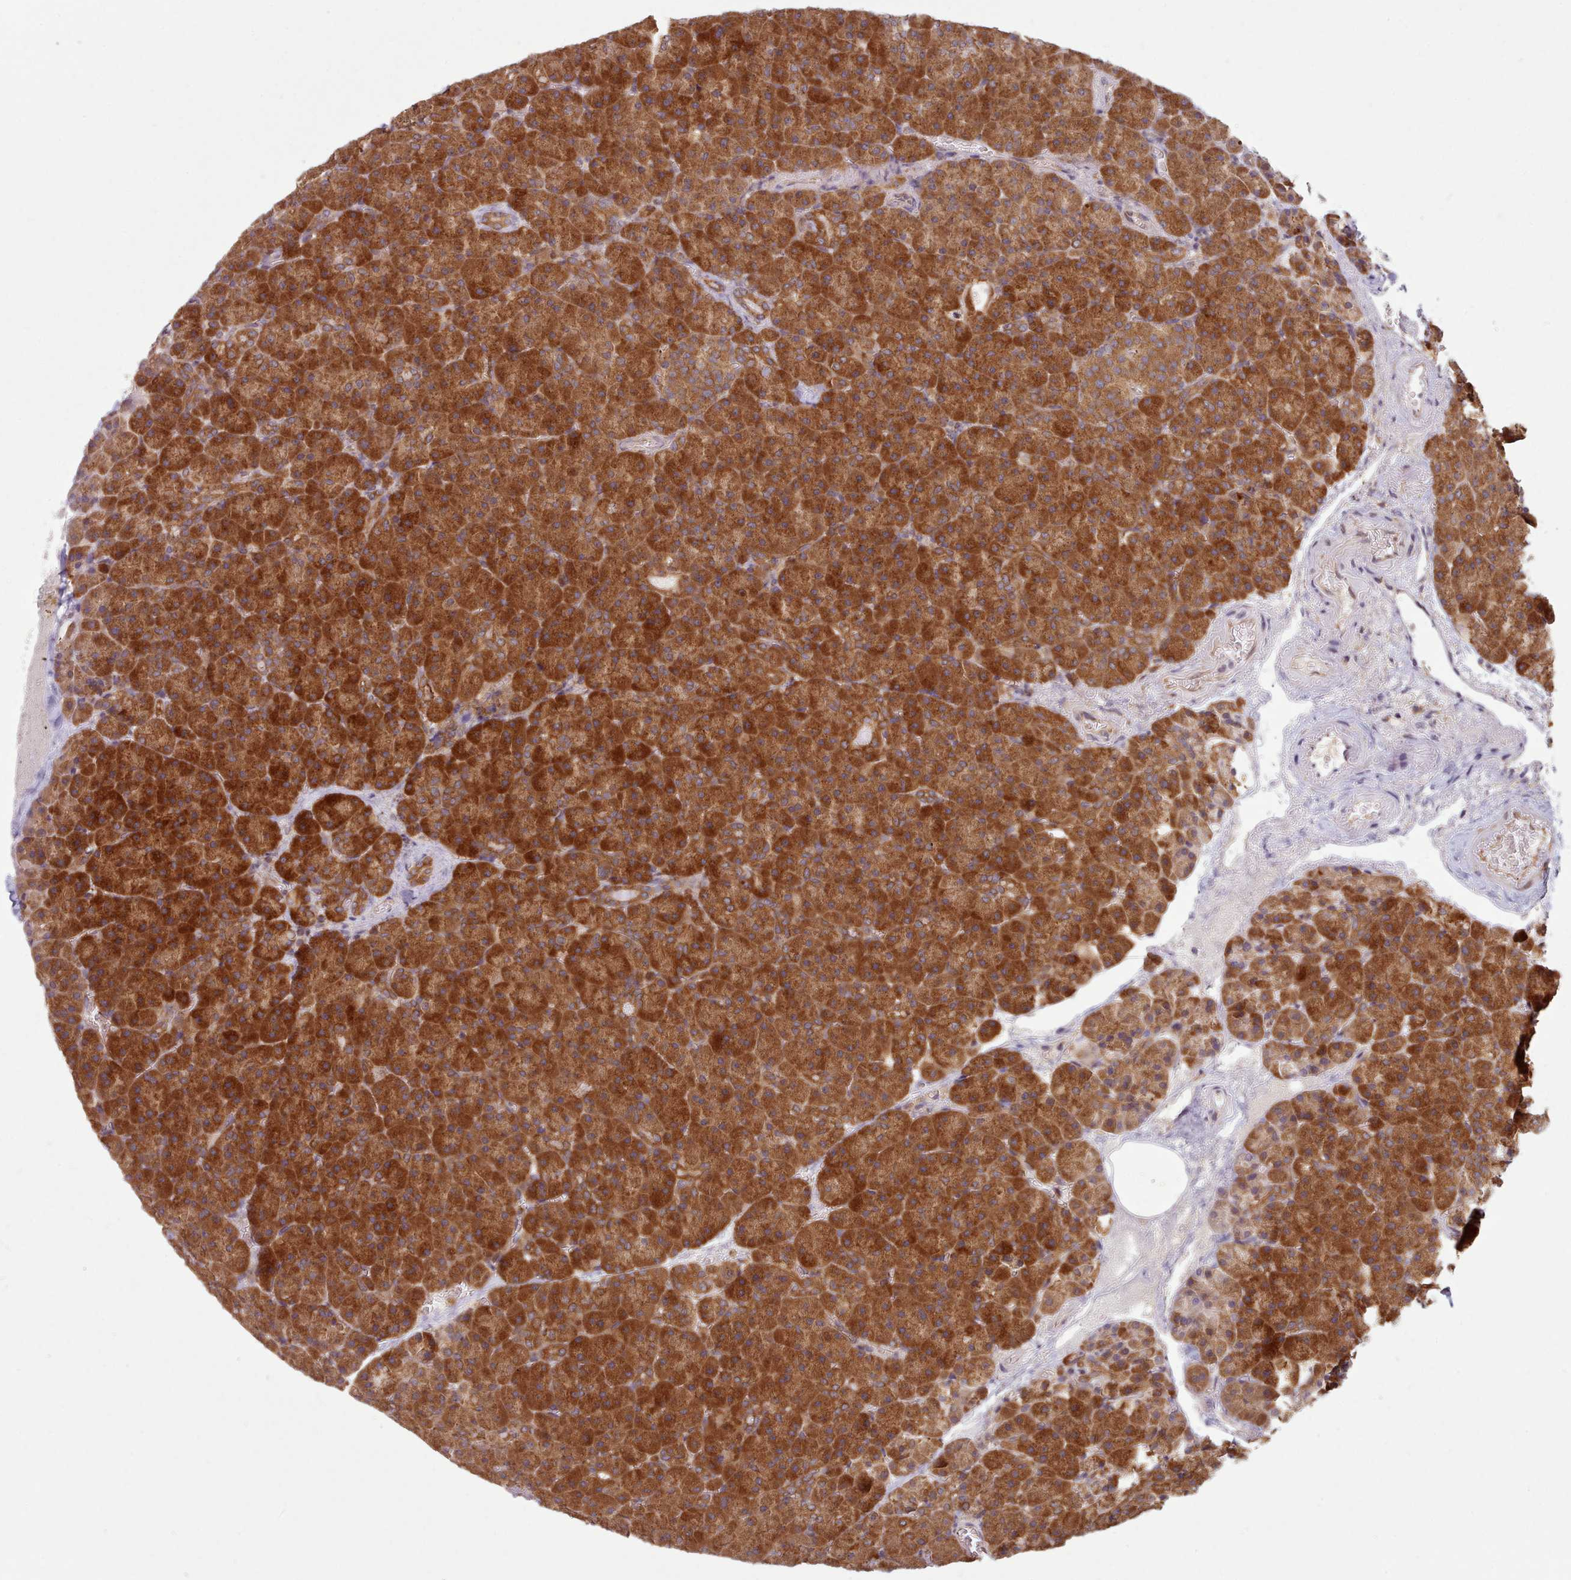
{"staining": {"intensity": "strong", "quantity": ">75%", "location": "cytoplasmic/membranous"}, "tissue": "pancreas", "cell_type": "Exocrine glandular cells", "image_type": "normal", "snomed": [{"axis": "morphology", "description": "Normal tissue, NOS"}, {"axis": "topography", "description": "Pancreas"}], "caption": "Immunohistochemistry (IHC) histopathology image of benign pancreas: pancreas stained using immunohistochemistry reveals high levels of strong protein expression localized specifically in the cytoplasmic/membranous of exocrine glandular cells, appearing as a cytoplasmic/membranous brown color.", "gene": "CRYBG1", "patient": {"sex": "female", "age": 74}}